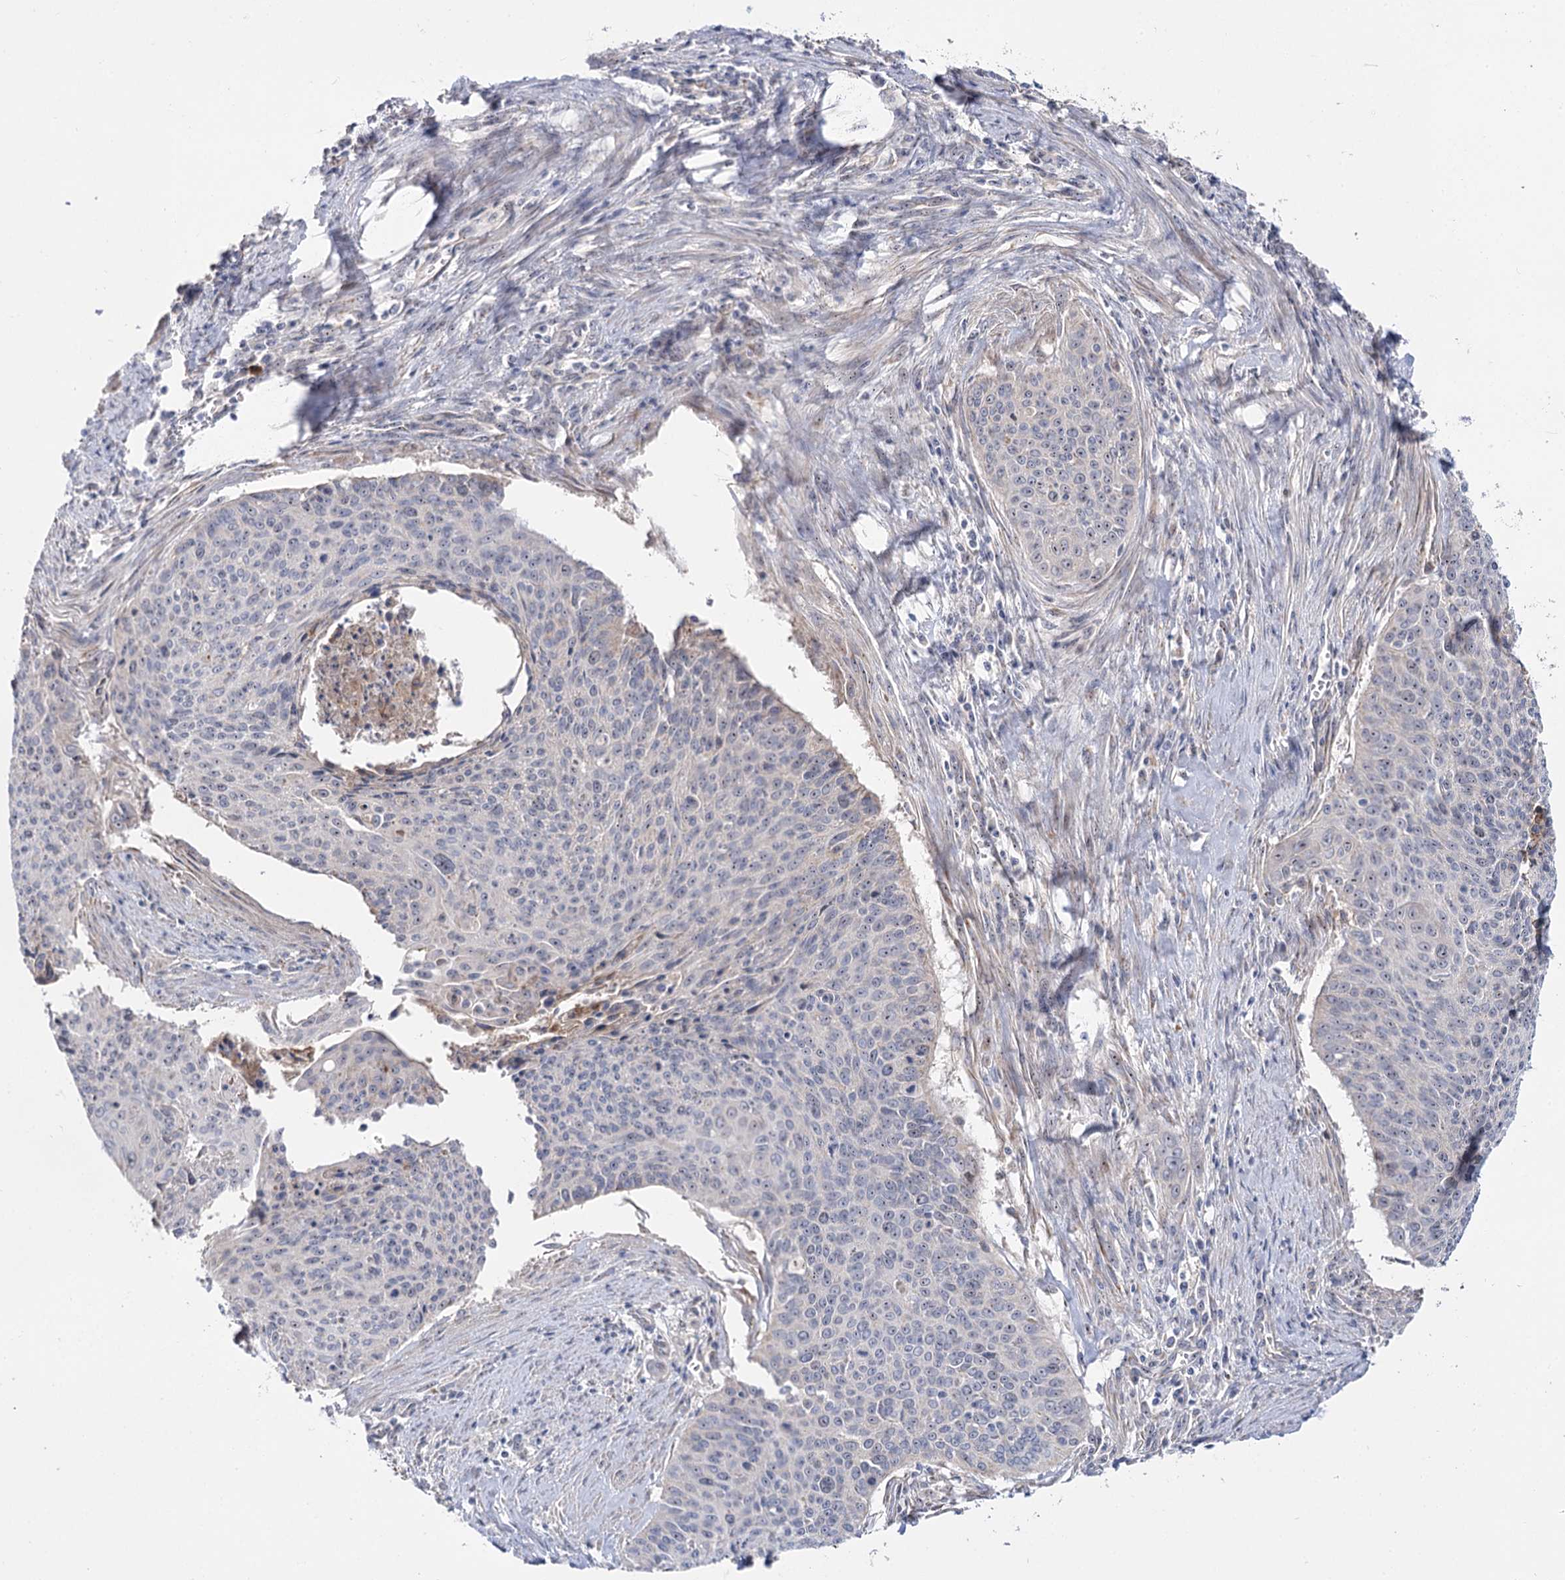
{"staining": {"intensity": "negative", "quantity": "none", "location": "none"}, "tissue": "cervical cancer", "cell_type": "Tumor cells", "image_type": "cancer", "snomed": [{"axis": "morphology", "description": "Squamous cell carcinoma, NOS"}, {"axis": "topography", "description": "Cervix"}], "caption": "The IHC image has no significant expression in tumor cells of squamous cell carcinoma (cervical) tissue.", "gene": "SUOX", "patient": {"sex": "female", "age": 55}}